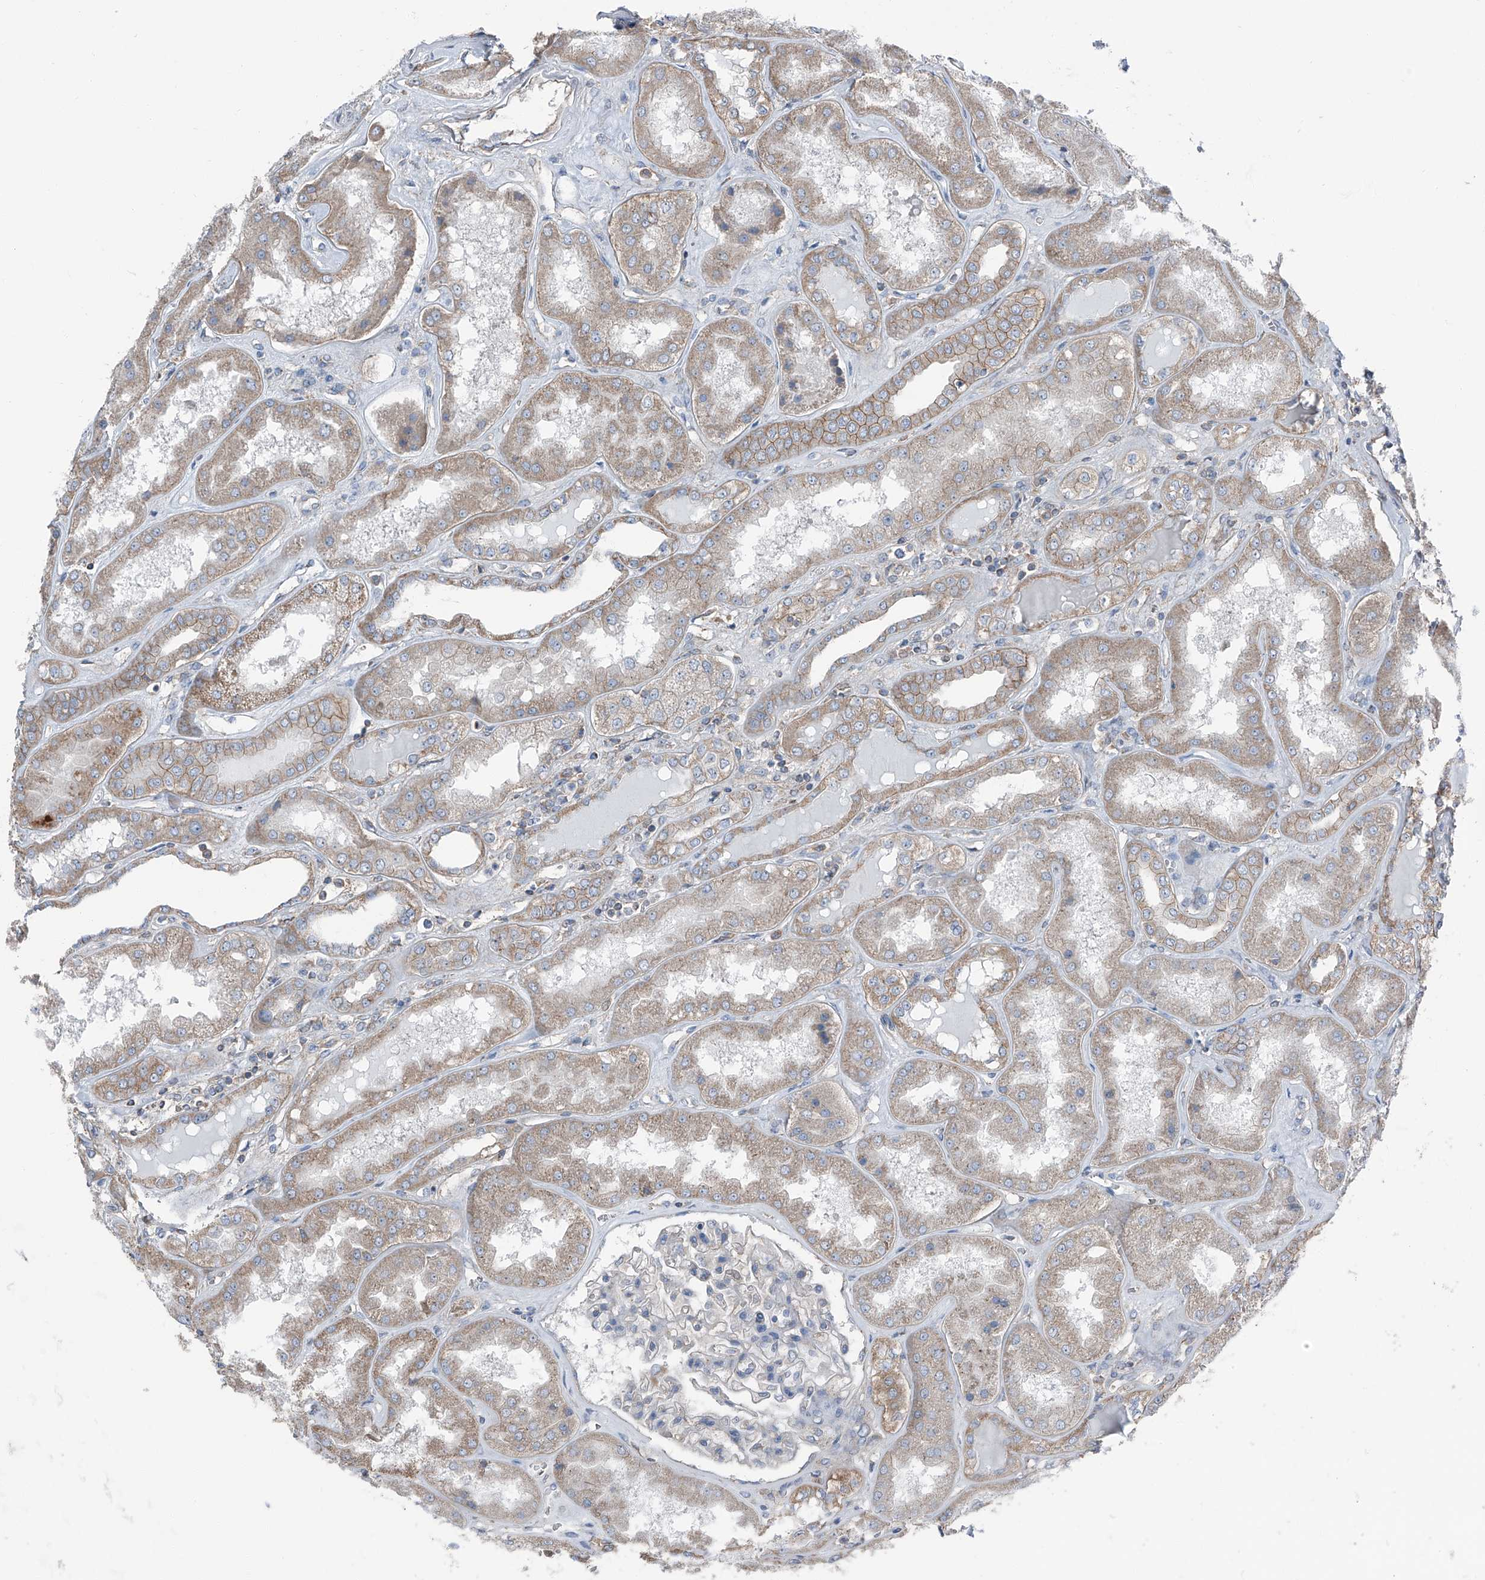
{"staining": {"intensity": "negative", "quantity": "none", "location": "none"}, "tissue": "kidney", "cell_type": "Cells in glomeruli", "image_type": "normal", "snomed": [{"axis": "morphology", "description": "Normal tissue, NOS"}, {"axis": "topography", "description": "Kidney"}], "caption": "Immunohistochemistry micrograph of benign human kidney stained for a protein (brown), which exhibits no positivity in cells in glomeruli. (DAB (3,3'-diaminobenzidine) IHC visualized using brightfield microscopy, high magnification).", "gene": "GPR142", "patient": {"sex": "female", "age": 56}}